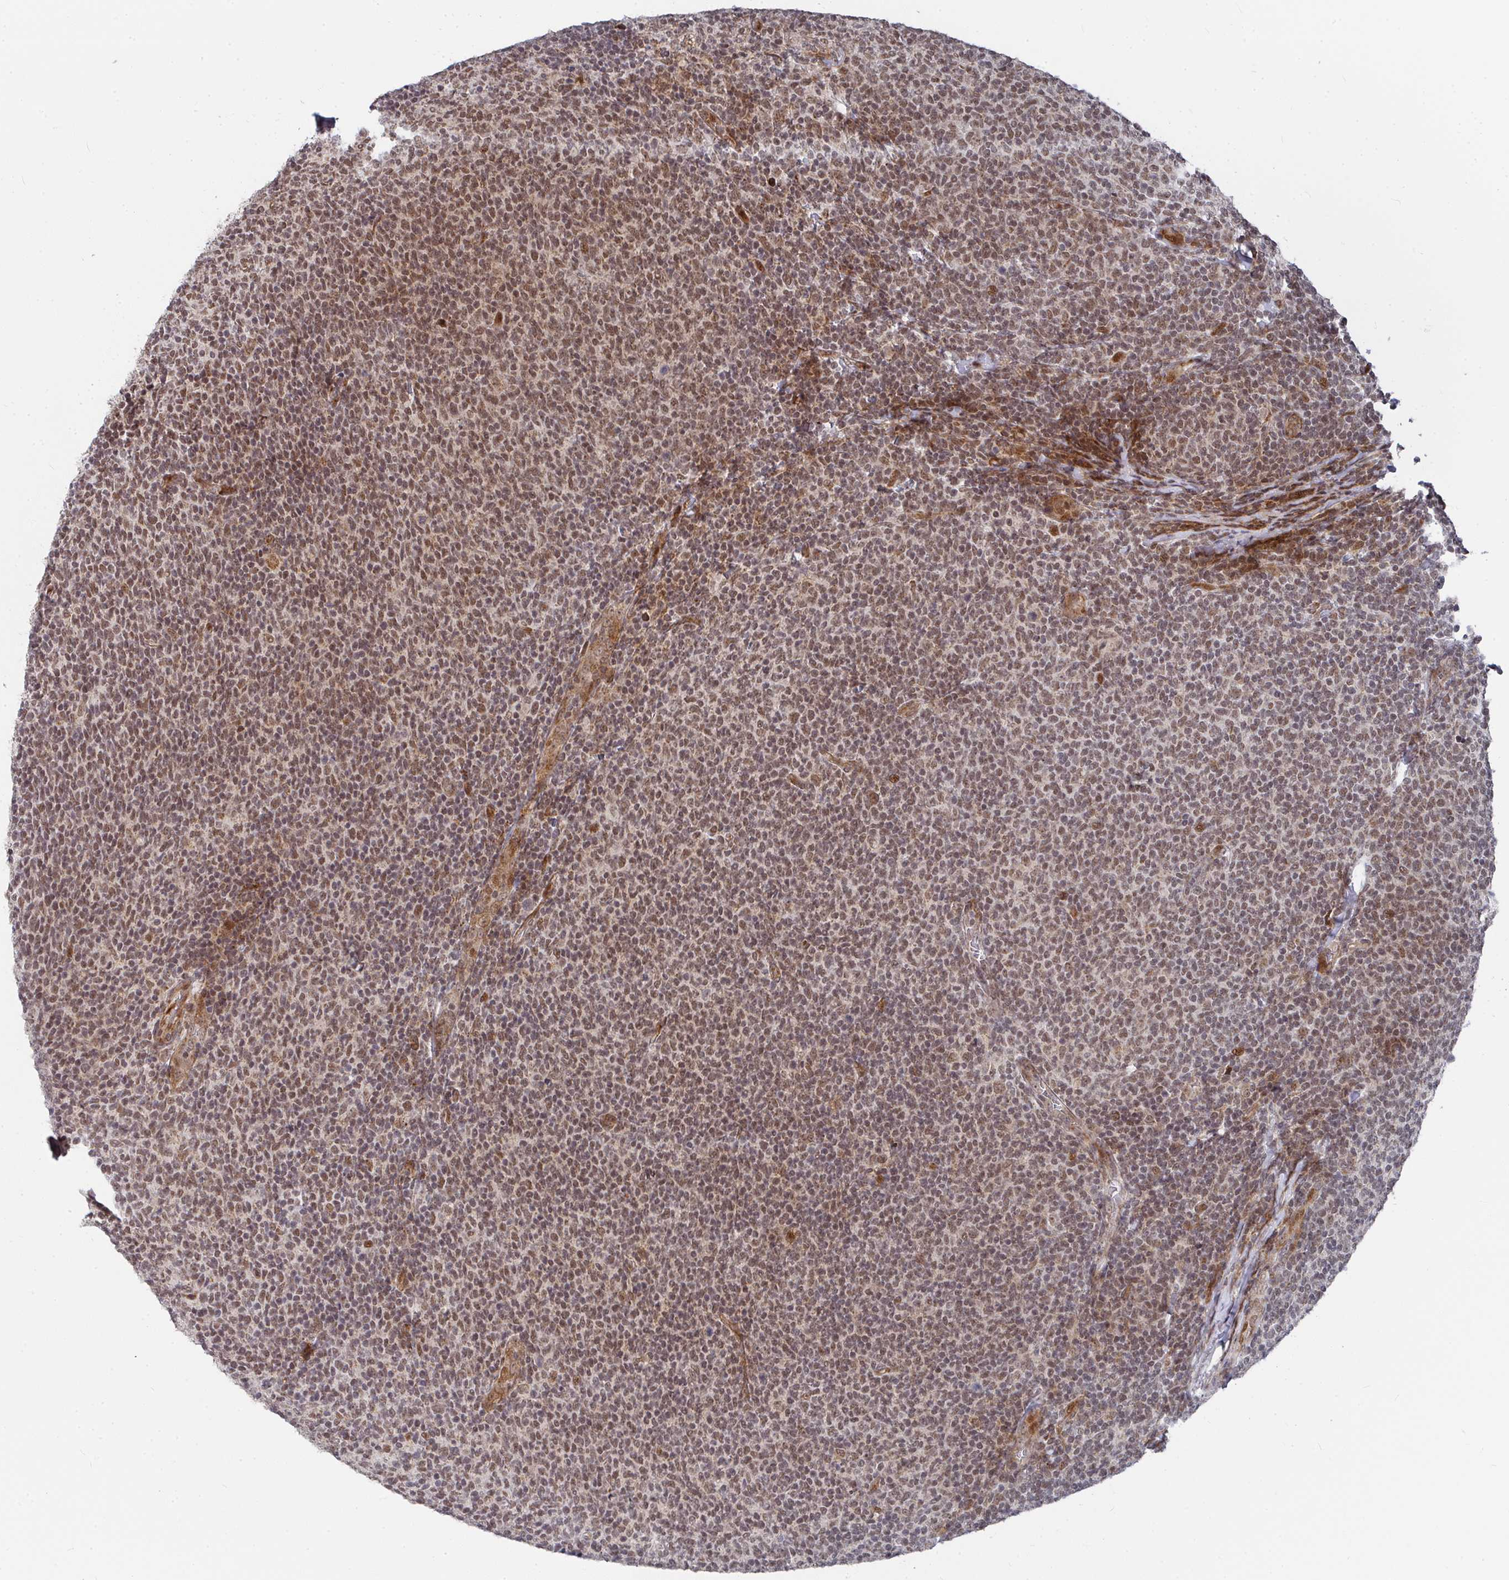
{"staining": {"intensity": "moderate", "quantity": ">75%", "location": "nuclear"}, "tissue": "lymphoma", "cell_type": "Tumor cells", "image_type": "cancer", "snomed": [{"axis": "morphology", "description": "Malignant lymphoma, non-Hodgkin's type, Low grade"}, {"axis": "topography", "description": "Lymph node"}], "caption": "IHC (DAB (3,3'-diaminobenzidine)) staining of human lymphoma displays moderate nuclear protein staining in about >75% of tumor cells.", "gene": "RBBP5", "patient": {"sex": "male", "age": 52}}